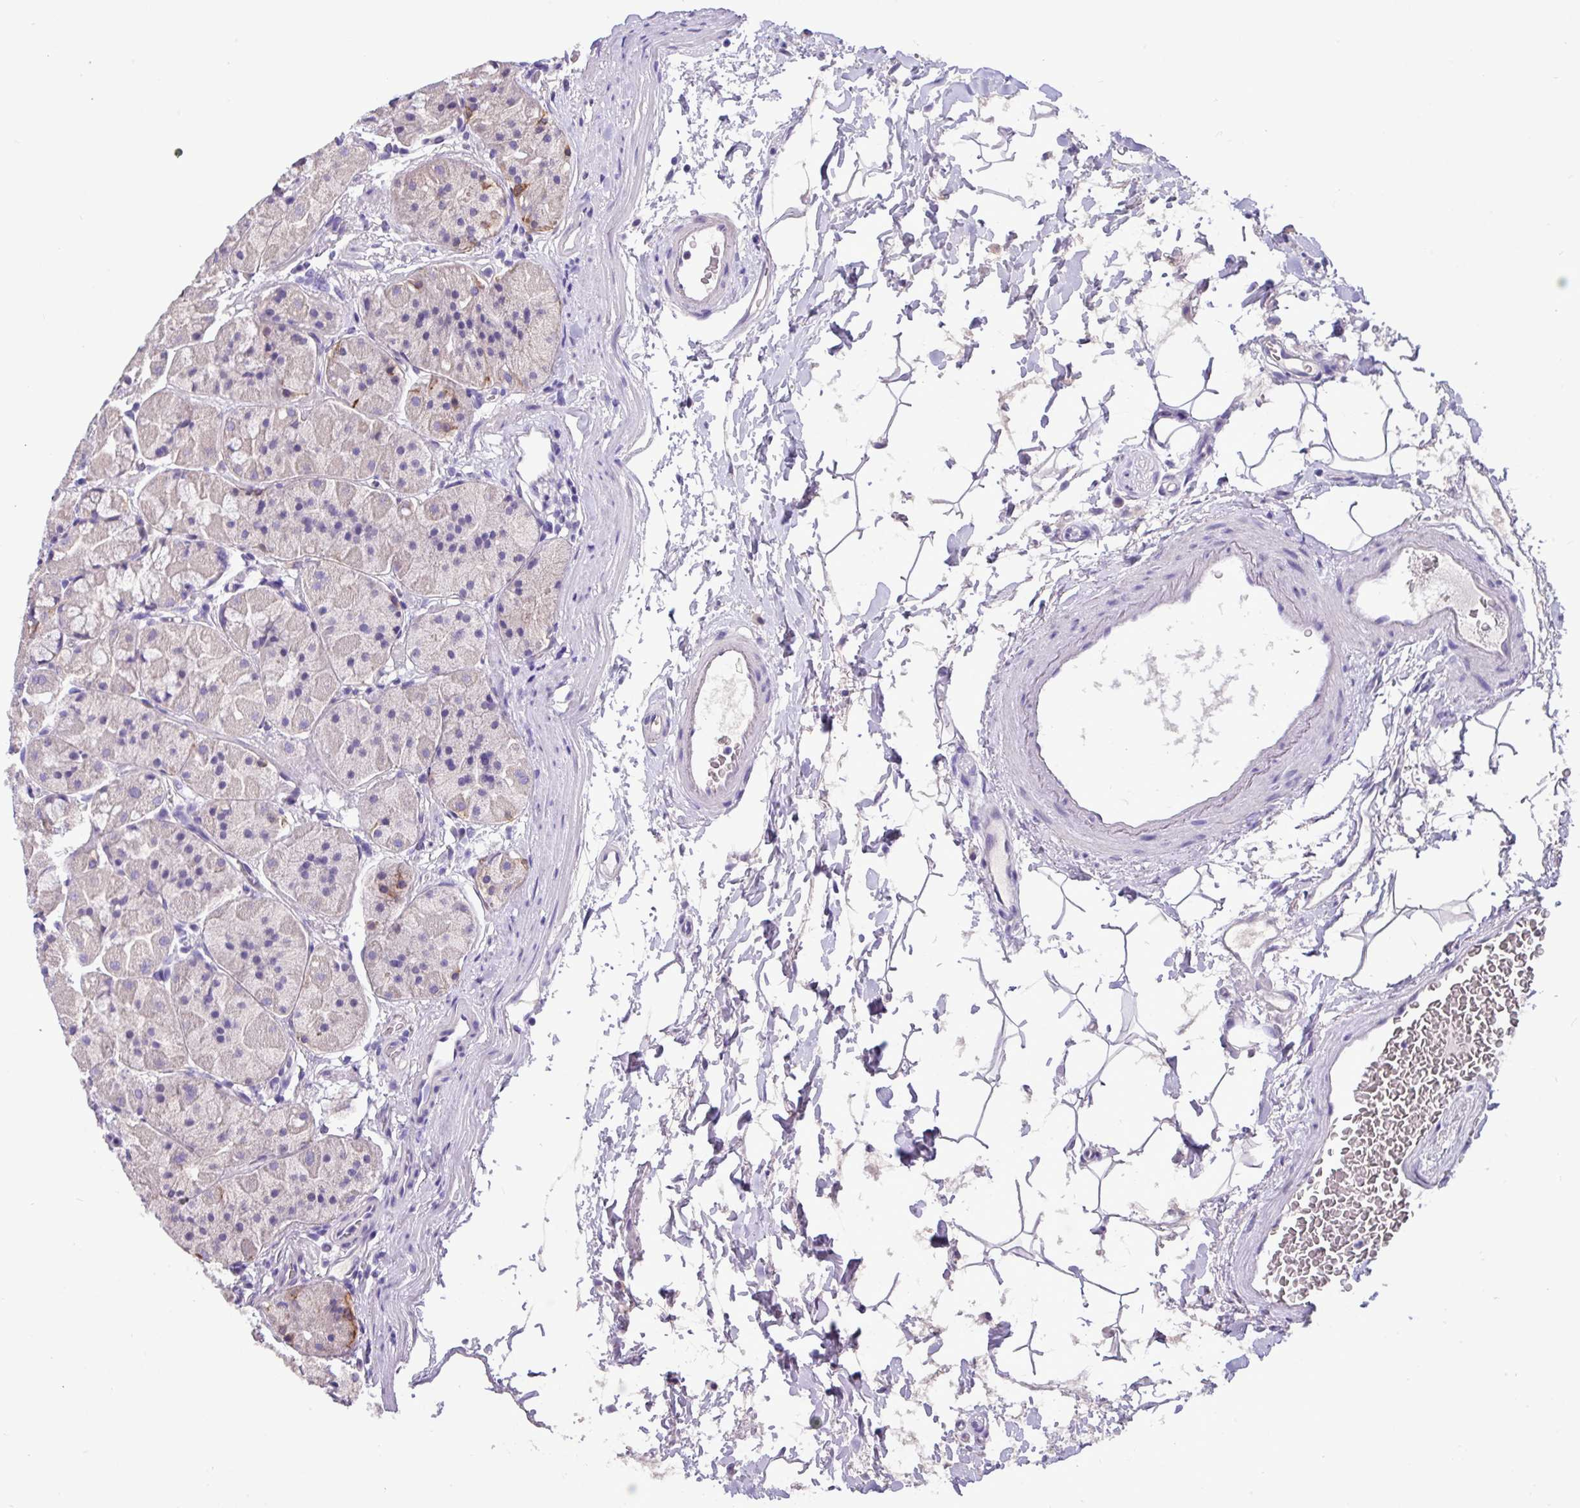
{"staining": {"intensity": "weak", "quantity": "<25%", "location": "cytoplasmic/membranous"}, "tissue": "stomach", "cell_type": "Glandular cells", "image_type": "normal", "snomed": [{"axis": "morphology", "description": "Normal tissue, NOS"}, {"axis": "topography", "description": "Stomach"}], "caption": "The histopathology image exhibits no staining of glandular cells in normal stomach.", "gene": "EPCAM", "patient": {"sex": "male", "age": 57}}